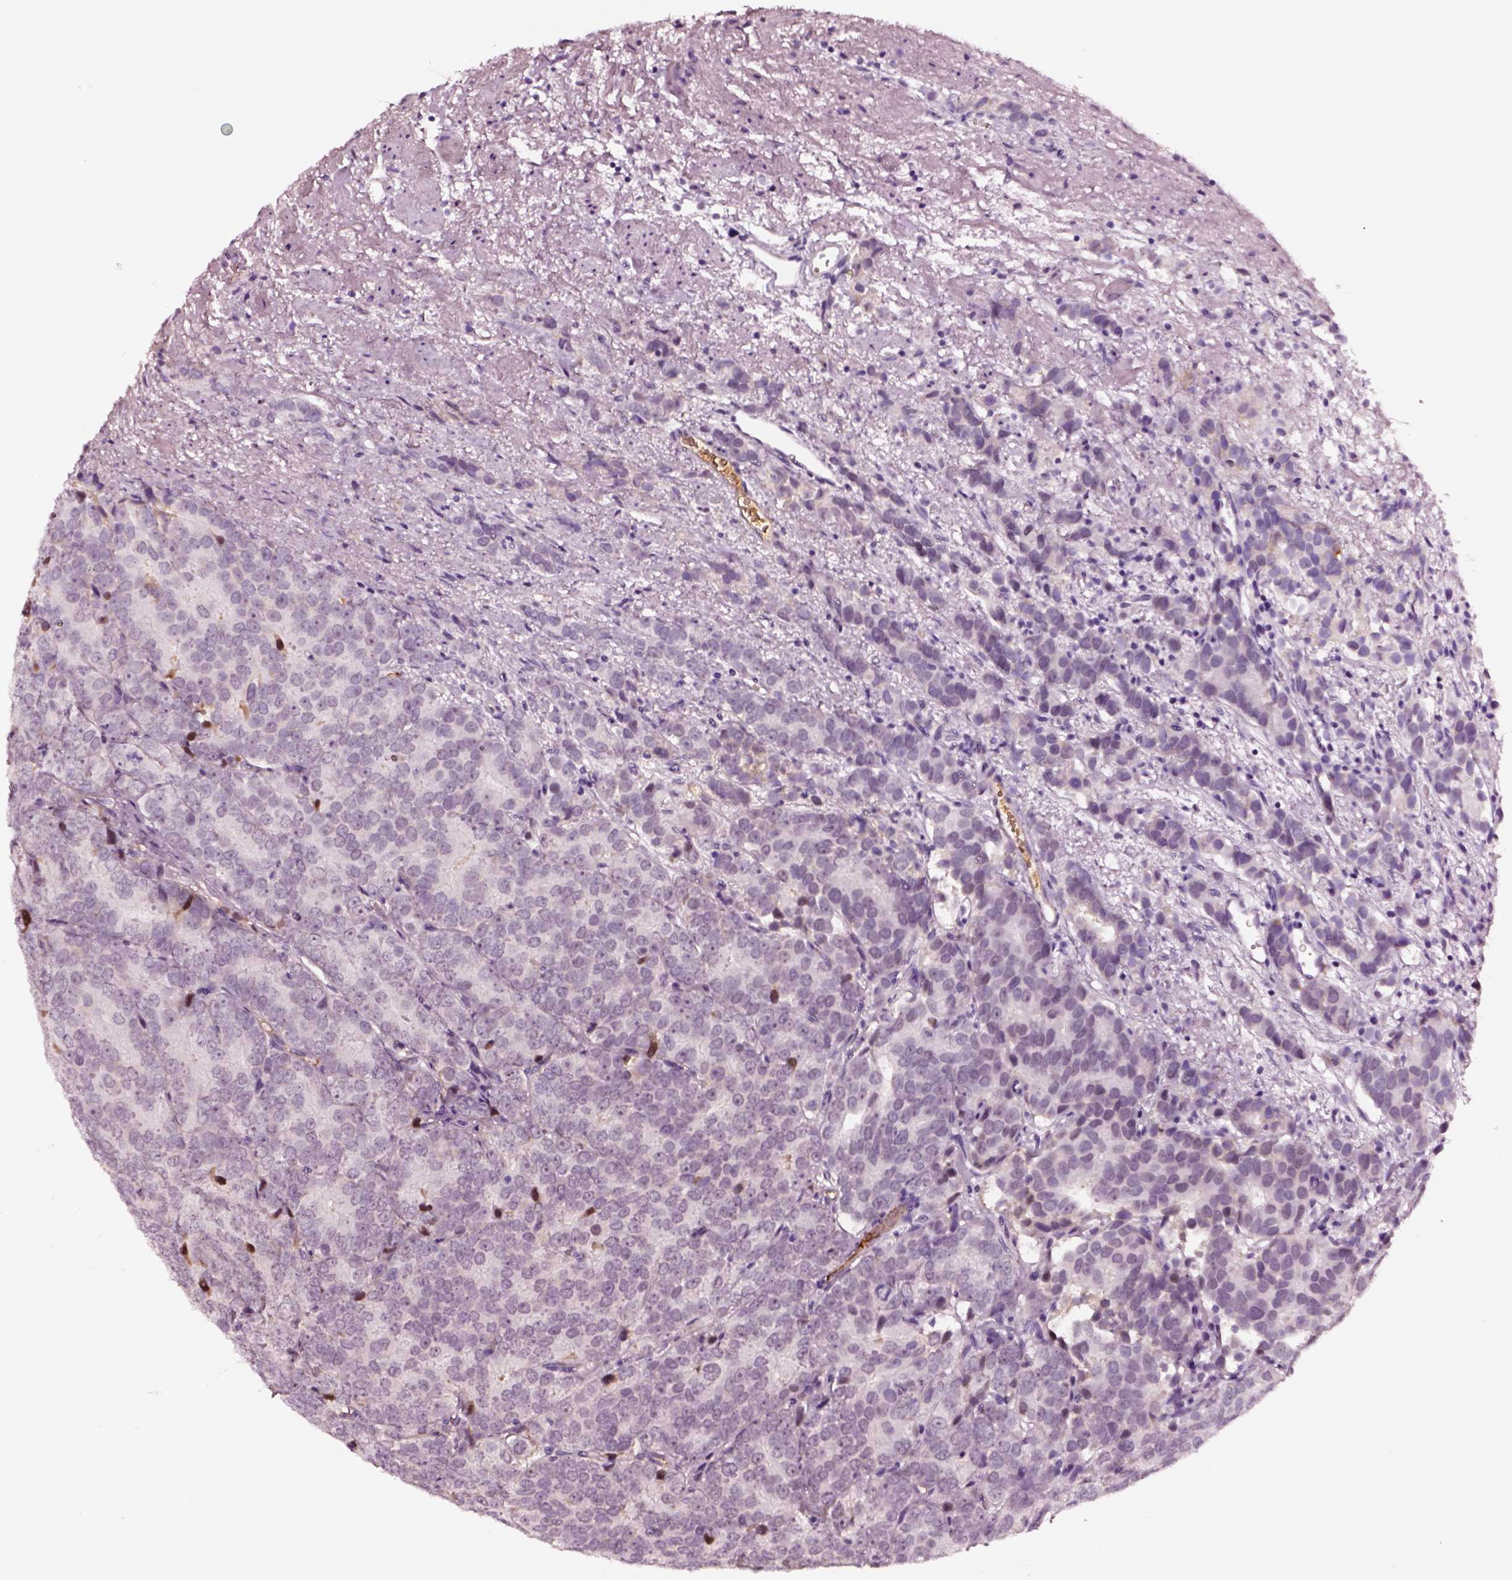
{"staining": {"intensity": "negative", "quantity": "none", "location": "none"}, "tissue": "prostate cancer", "cell_type": "Tumor cells", "image_type": "cancer", "snomed": [{"axis": "morphology", "description": "Adenocarcinoma, High grade"}, {"axis": "topography", "description": "Prostate"}], "caption": "Tumor cells show no significant expression in high-grade adenocarcinoma (prostate). (DAB (3,3'-diaminobenzidine) immunohistochemistry with hematoxylin counter stain).", "gene": "TF", "patient": {"sex": "male", "age": 90}}